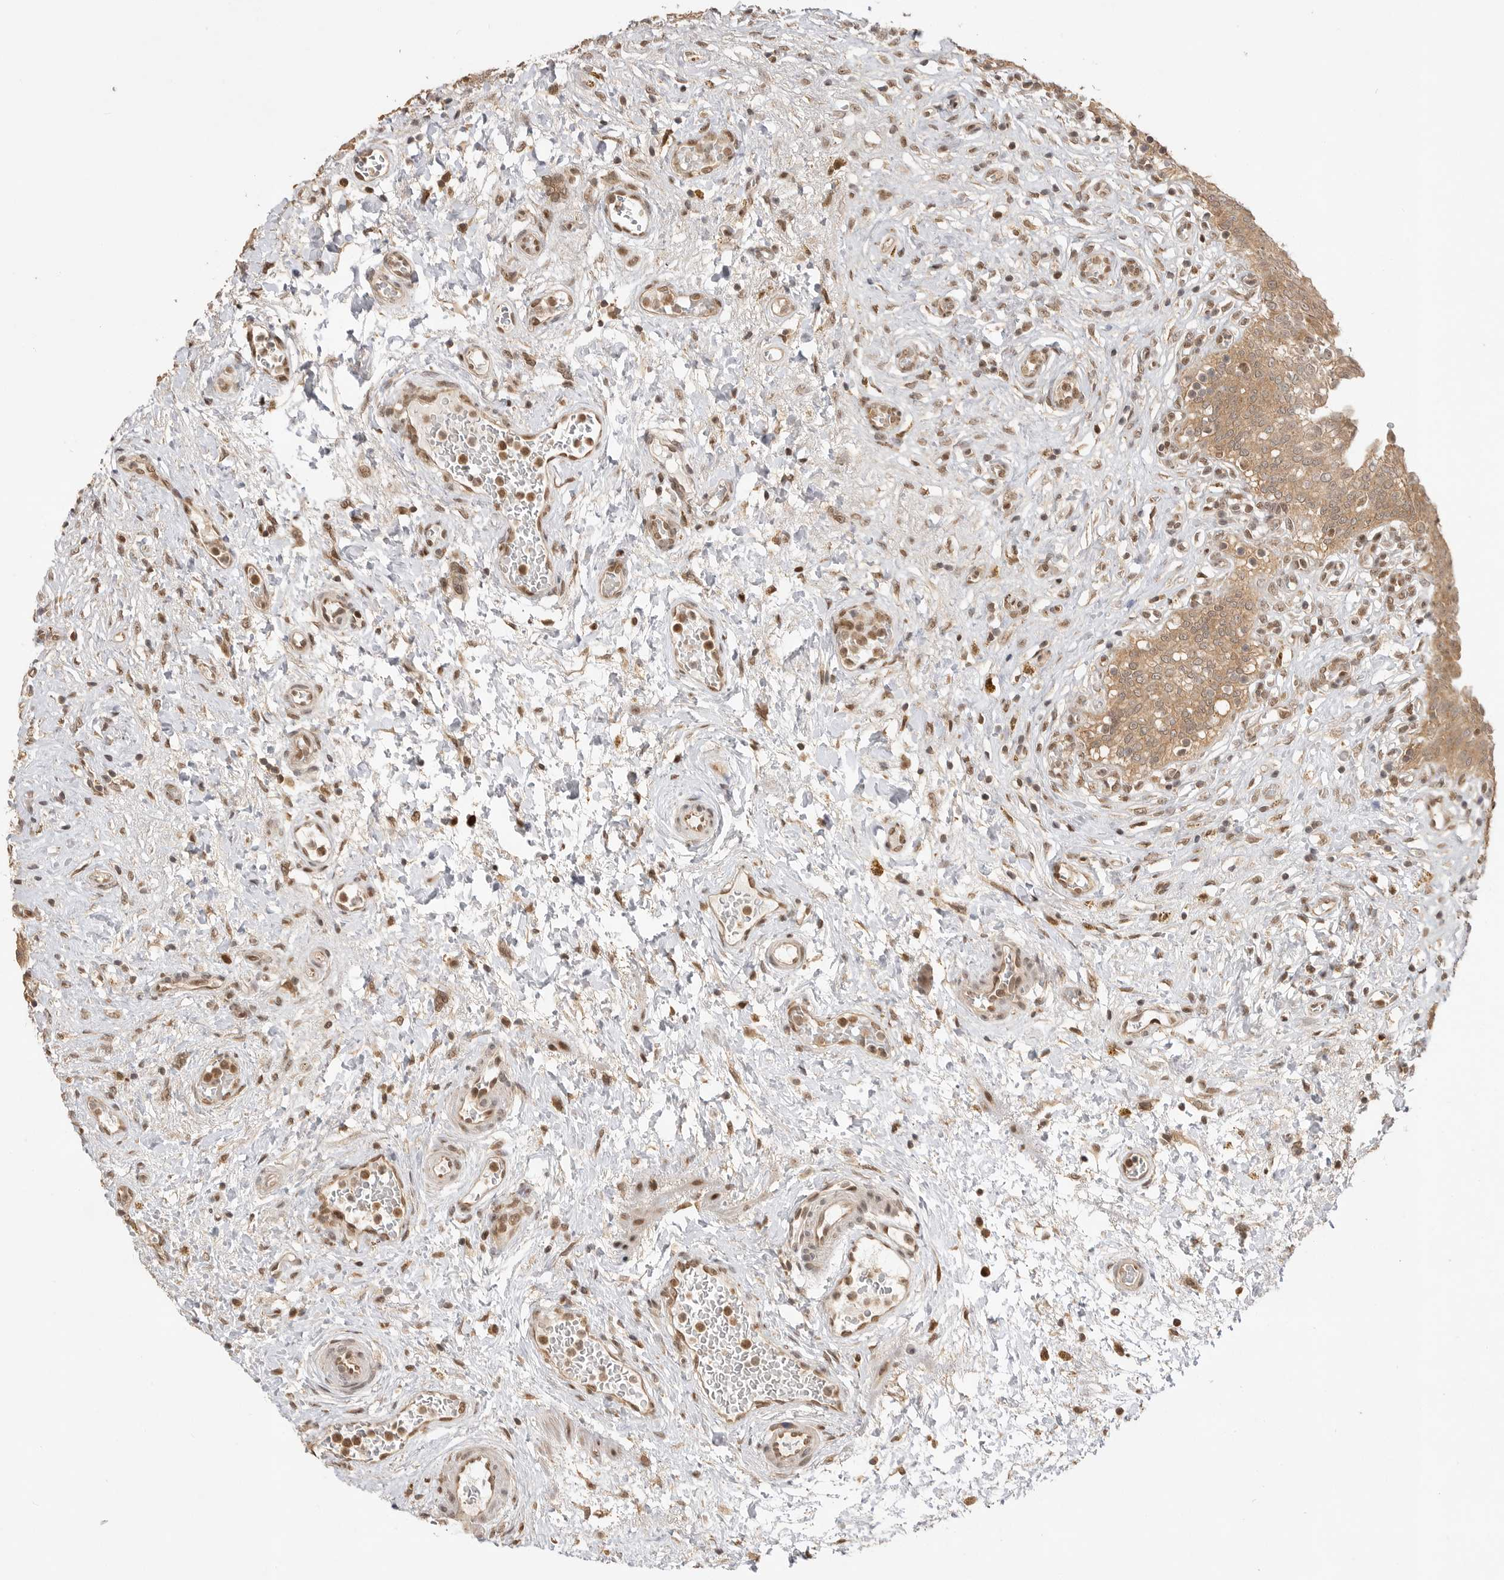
{"staining": {"intensity": "moderate", "quantity": ">75%", "location": "cytoplasmic/membranous,nuclear"}, "tissue": "urinary bladder", "cell_type": "Urothelial cells", "image_type": "normal", "snomed": [{"axis": "morphology", "description": "Urothelial carcinoma, High grade"}, {"axis": "topography", "description": "Urinary bladder"}], "caption": "Immunohistochemistry of benign urinary bladder reveals medium levels of moderate cytoplasmic/membranous,nuclear positivity in about >75% of urothelial cells.", "gene": "ALKAL1", "patient": {"sex": "male", "age": 46}}